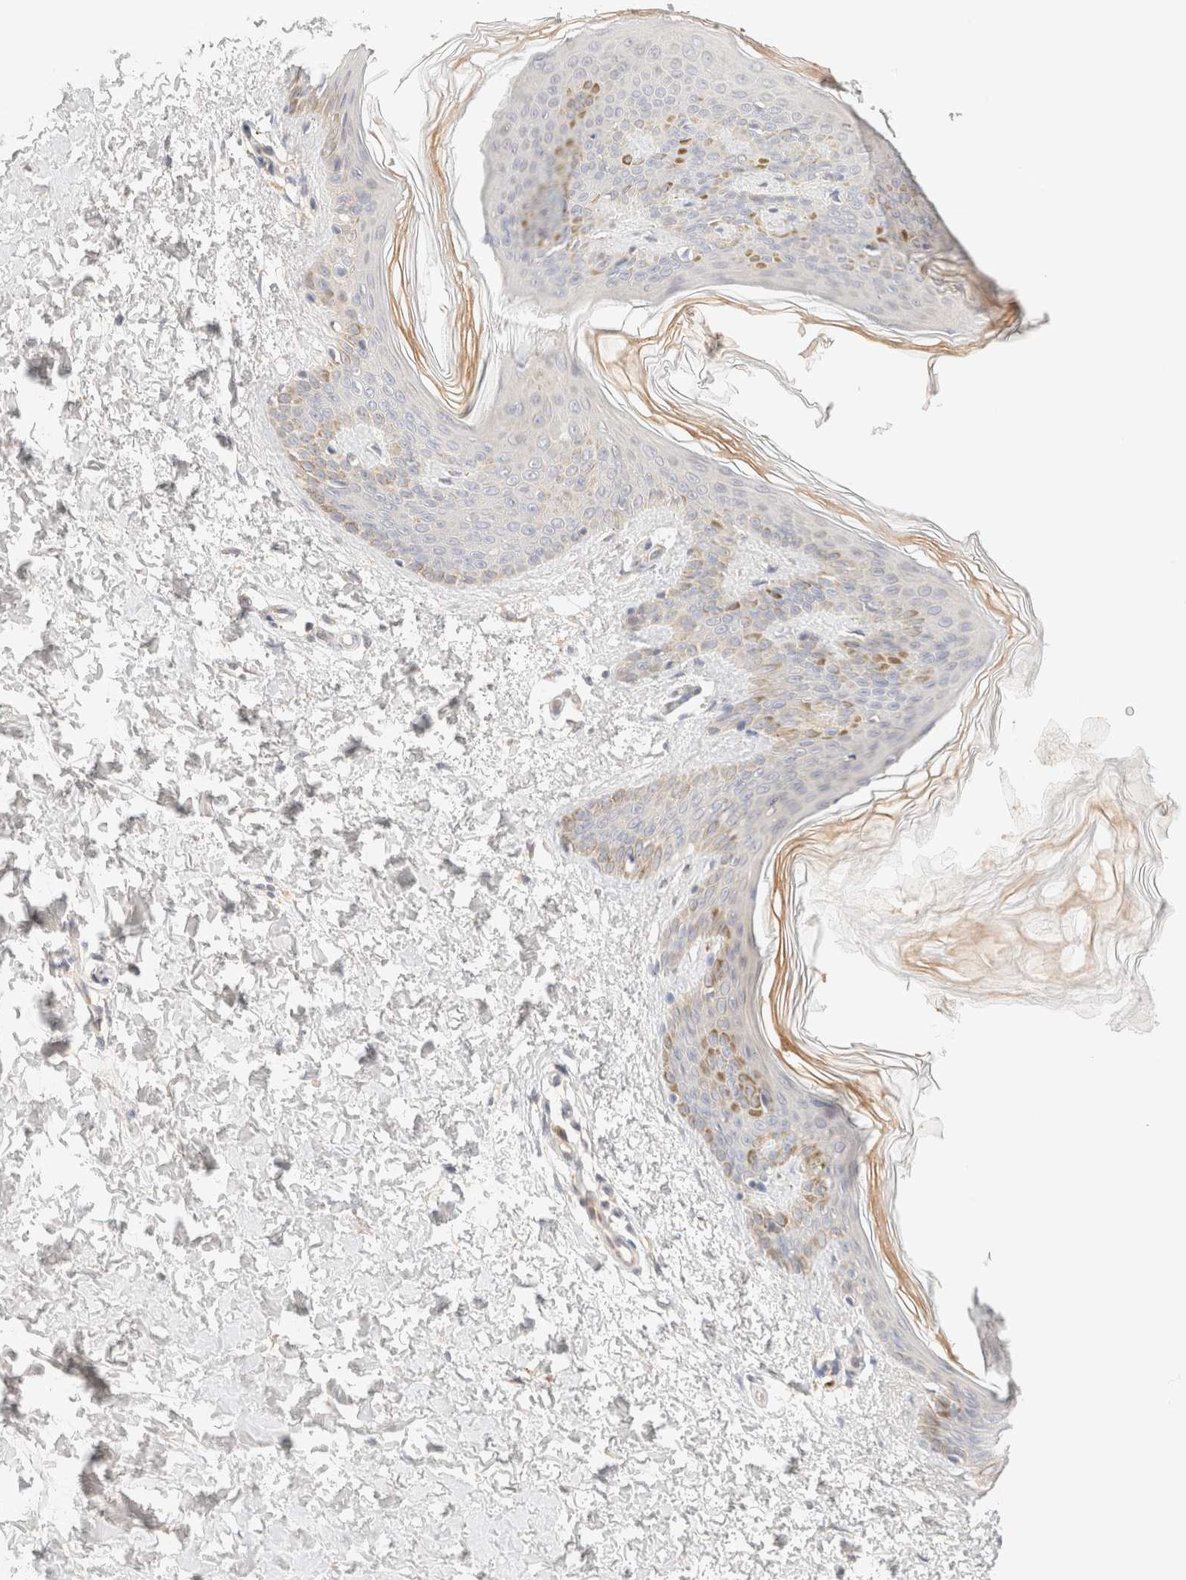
{"staining": {"intensity": "negative", "quantity": "none", "location": "none"}, "tissue": "skin", "cell_type": "Fibroblasts", "image_type": "normal", "snomed": [{"axis": "morphology", "description": "Normal tissue, NOS"}, {"axis": "morphology", "description": "Neoplasm, benign, NOS"}, {"axis": "topography", "description": "Skin"}, {"axis": "topography", "description": "Soft tissue"}], "caption": "The histopathology image shows no staining of fibroblasts in normal skin.", "gene": "SARM1", "patient": {"sex": "male", "age": 26}}